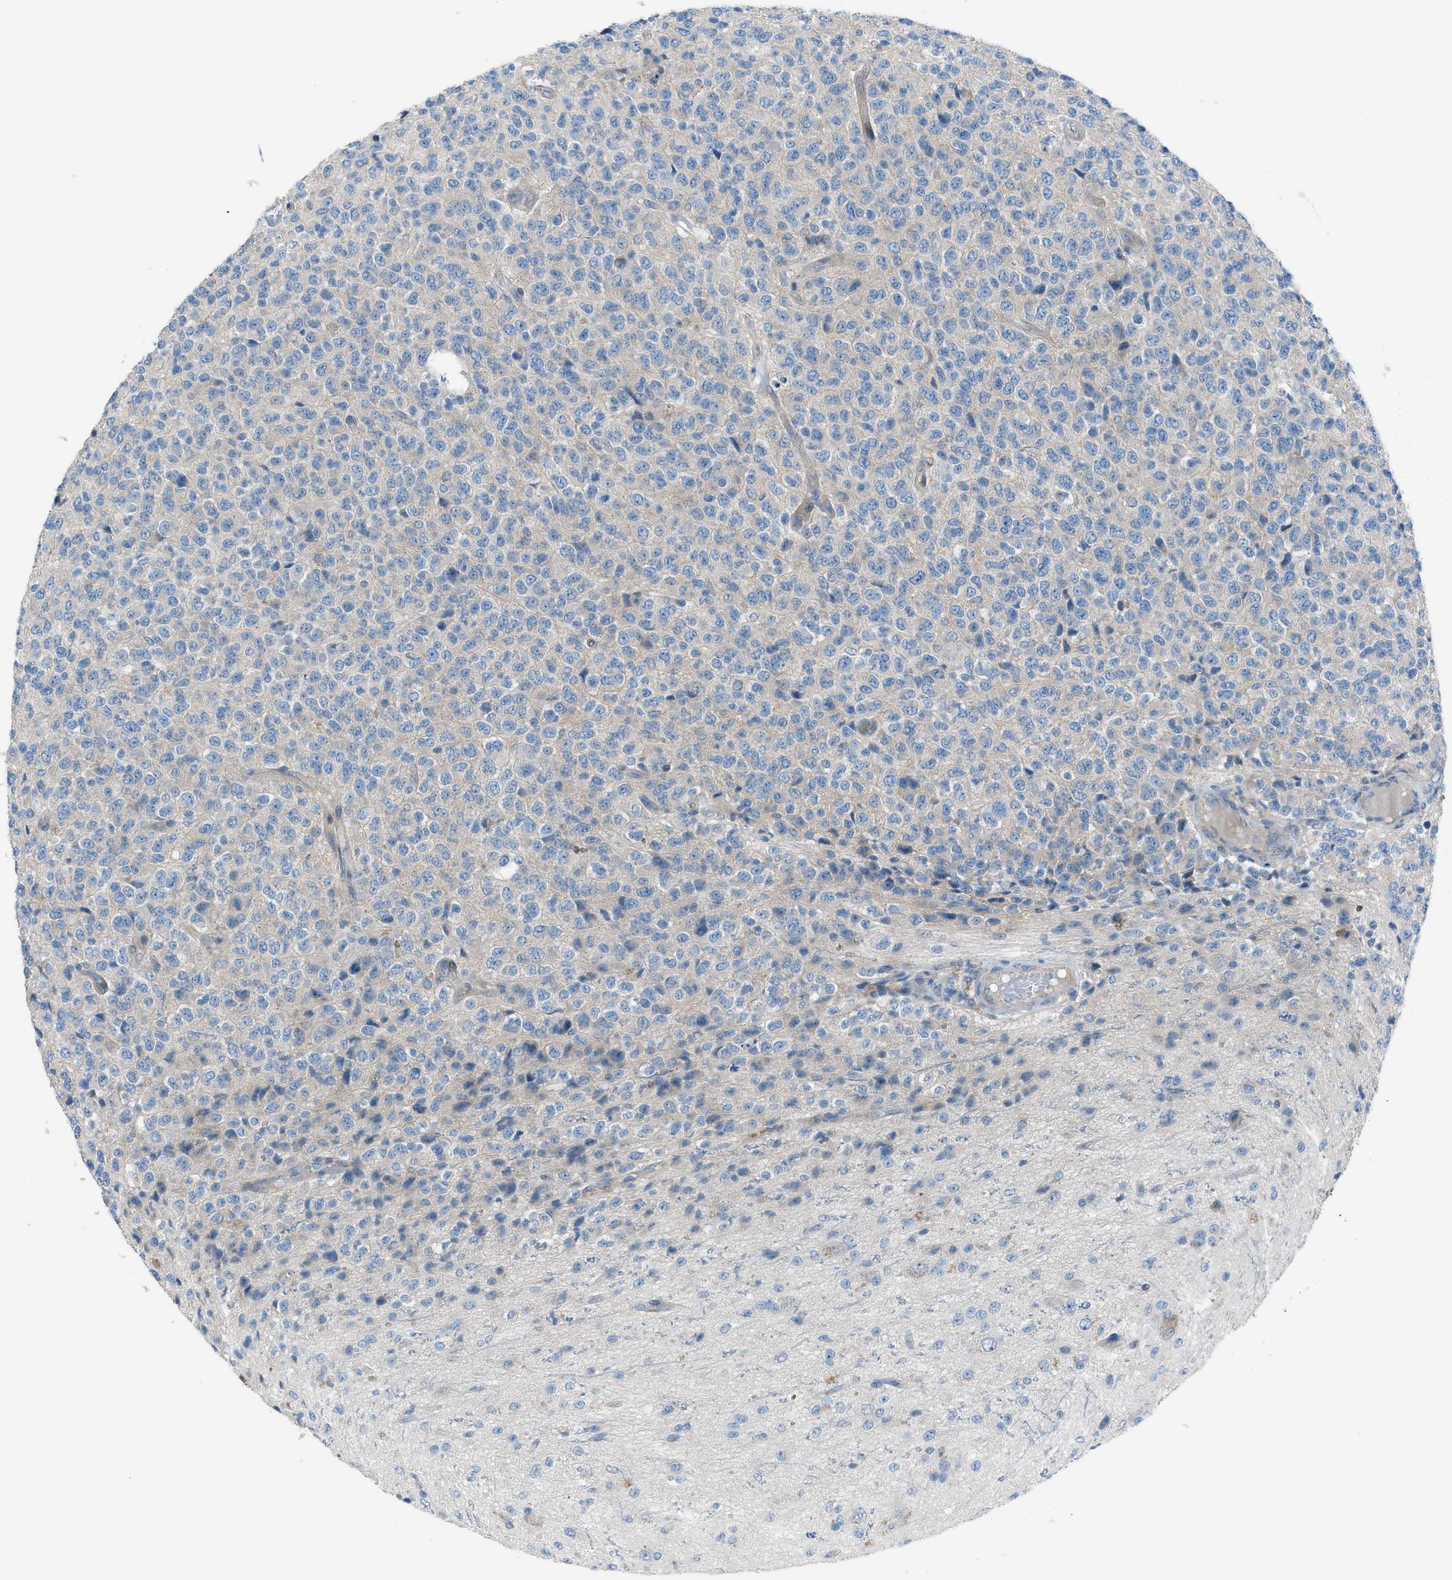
{"staining": {"intensity": "negative", "quantity": "none", "location": "none"}, "tissue": "glioma", "cell_type": "Tumor cells", "image_type": "cancer", "snomed": [{"axis": "morphology", "description": "Glioma, malignant, High grade"}, {"axis": "topography", "description": "pancreas cauda"}], "caption": "Human glioma stained for a protein using immunohistochemistry reveals no positivity in tumor cells.", "gene": "HEG1", "patient": {"sex": "male", "age": 60}}